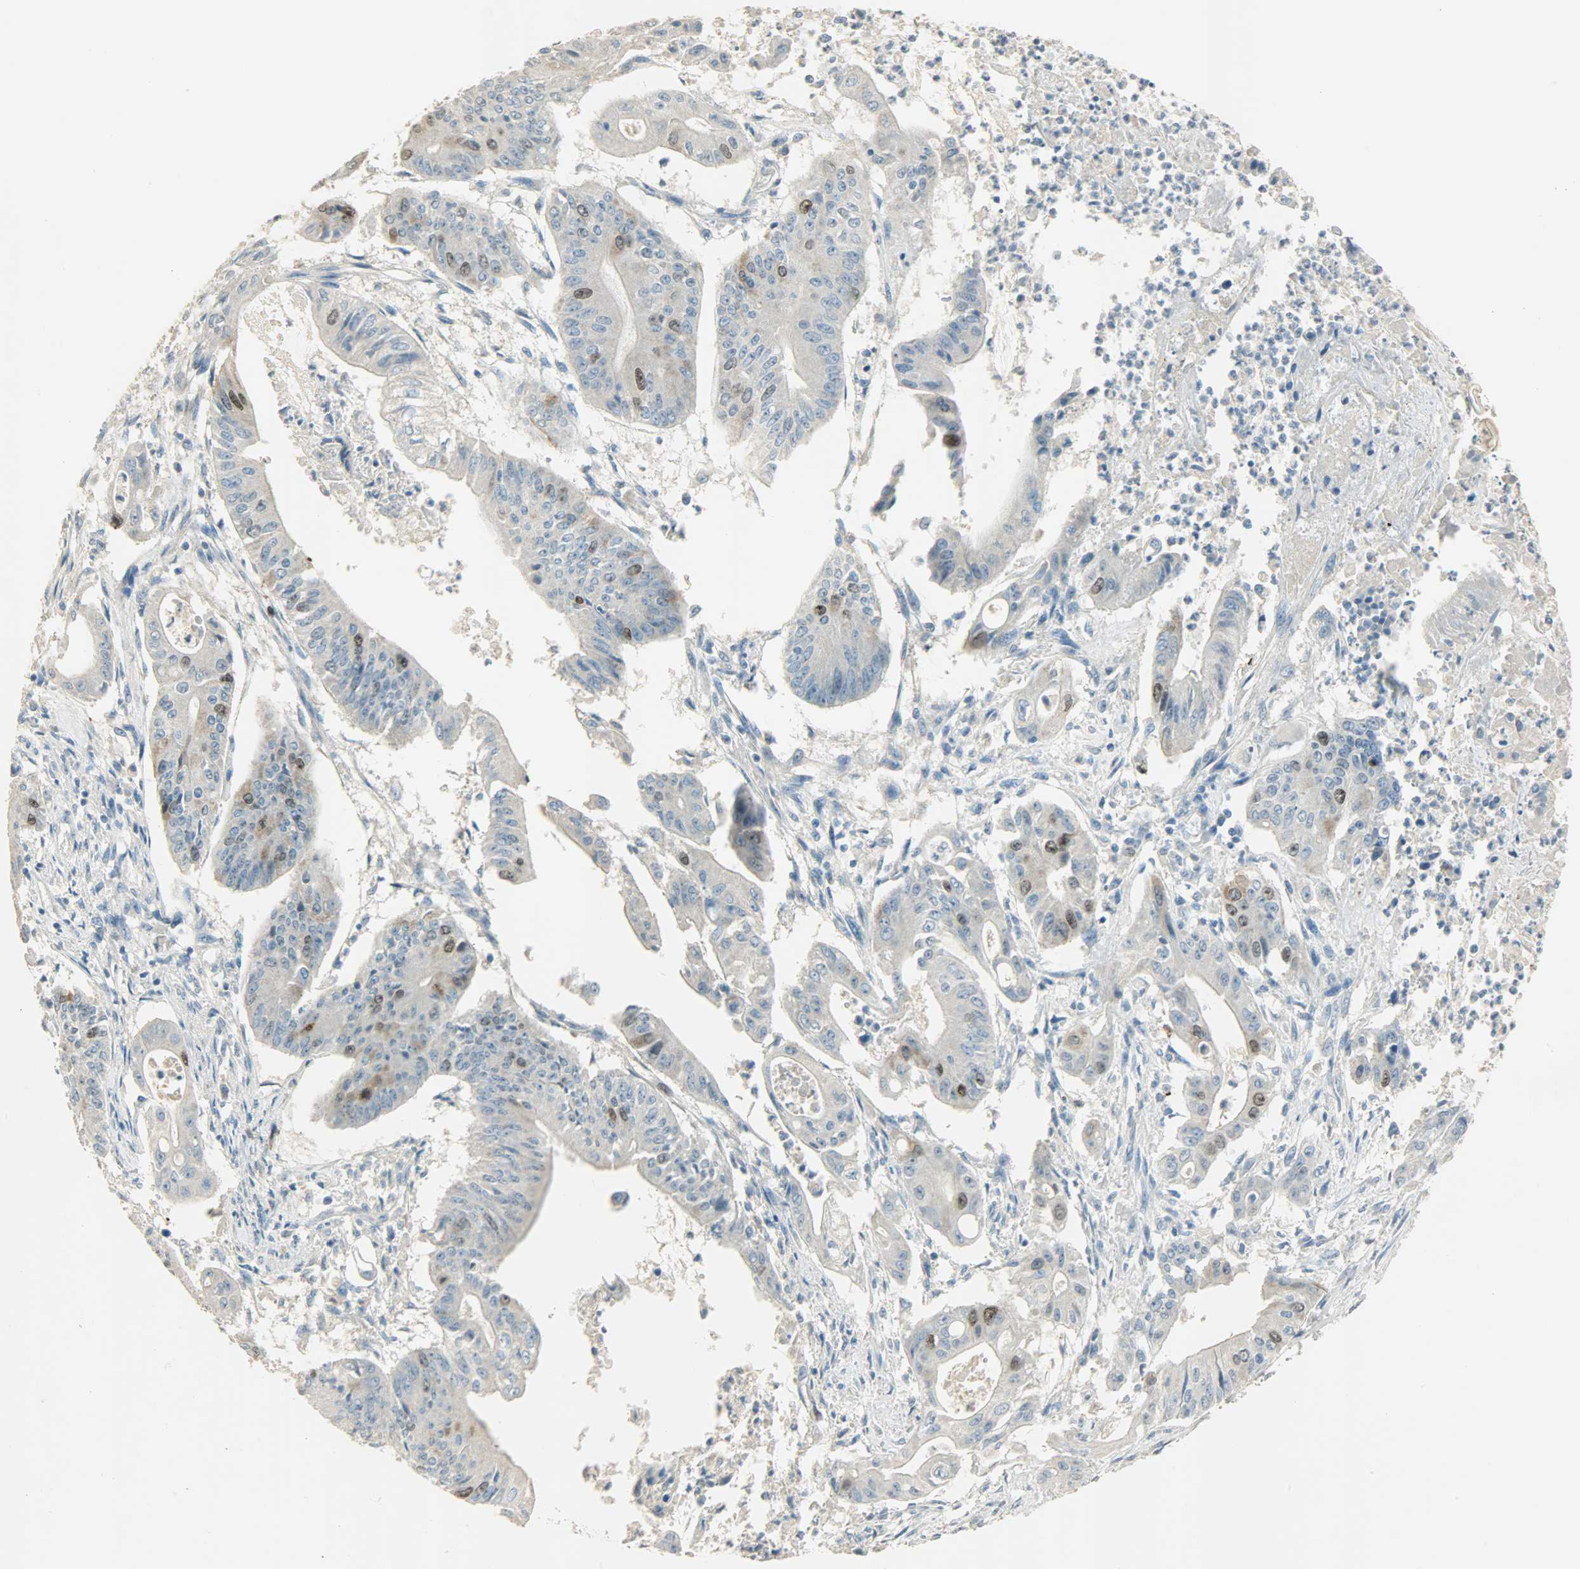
{"staining": {"intensity": "strong", "quantity": "<25%", "location": "cytoplasmic/membranous,nuclear"}, "tissue": "pancreatic cancer", "cell_type": "Tumor cells", "image_type": "cancer", "snomed": [{"axis": "morphology", "description": "Normal tissue, NOS"}, {"axis": "topography", "description": "Lymph node"}], "caption": "Pancreatic cancer tissue displays strong cytoplasmic/membranous and nuclear staining in approximately <25% of tumor cells", "gene": "TPX2", "patient": {"sex": "male", "age": 62}}